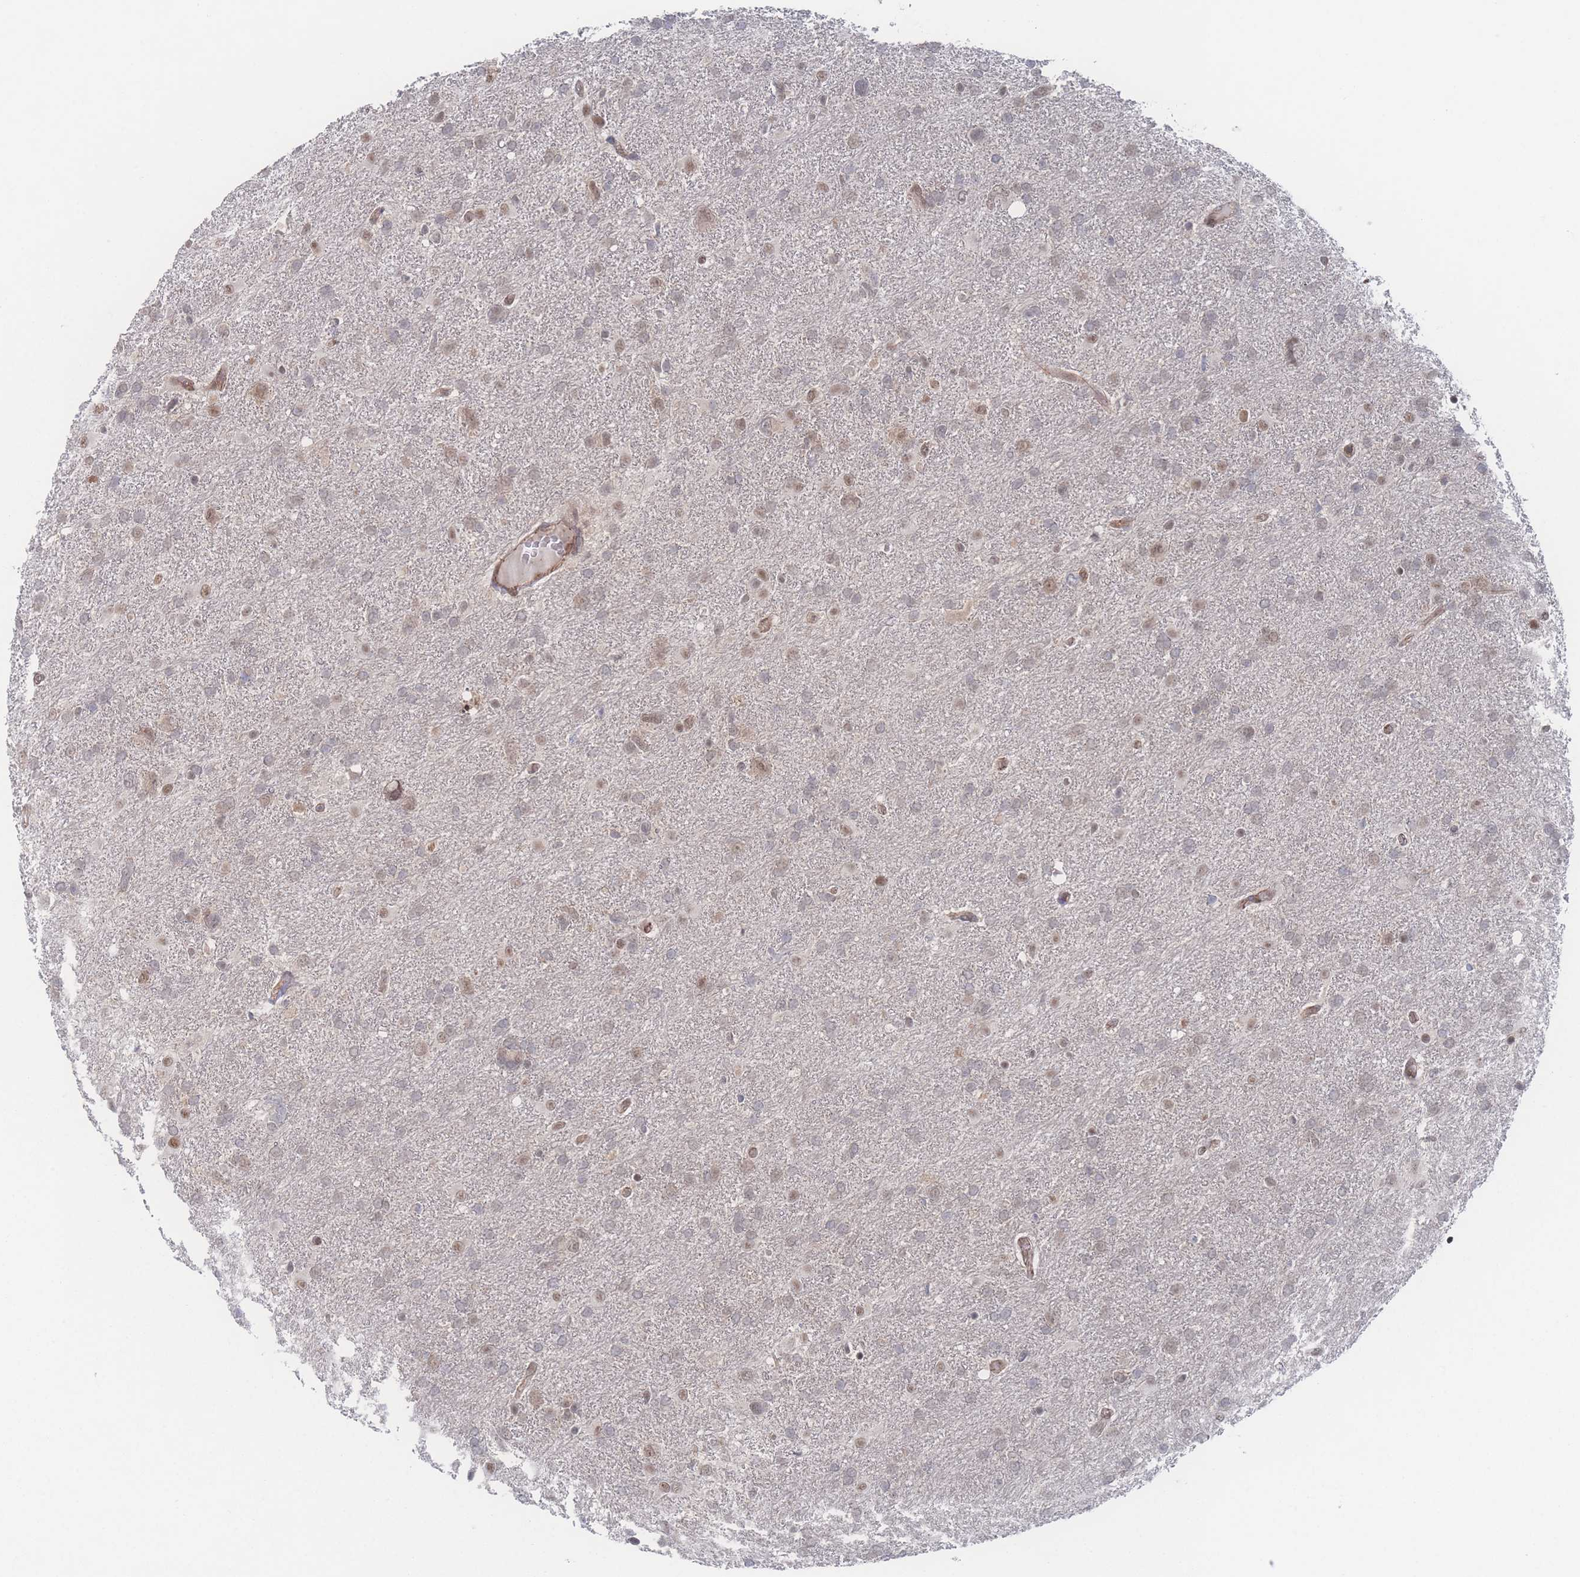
{"staining": {"intensity": "moderate", "quantity": "25%-75%", "location": "nuclear"}, "tissue": "glioma", "cell_type": "Tumor cells", "image_type": "cancer", "snomed": [{"axis": "morphology", "description": "Glioma, malignant, High grade"}, {"axis": "topography", "description": "Brain"}], "caption": "Malignant high-grade glioma stained for a protein shows moderate nuclear positivity in tumor cells. The protein is stained brown, and the nuclei are stained in blue (DAB (3,3'-diaminobenzidine) IHC with brightfield microscopy, high magnification).", "gene": "PSMA1", "patient": {"sex": "male", "age": 61}}